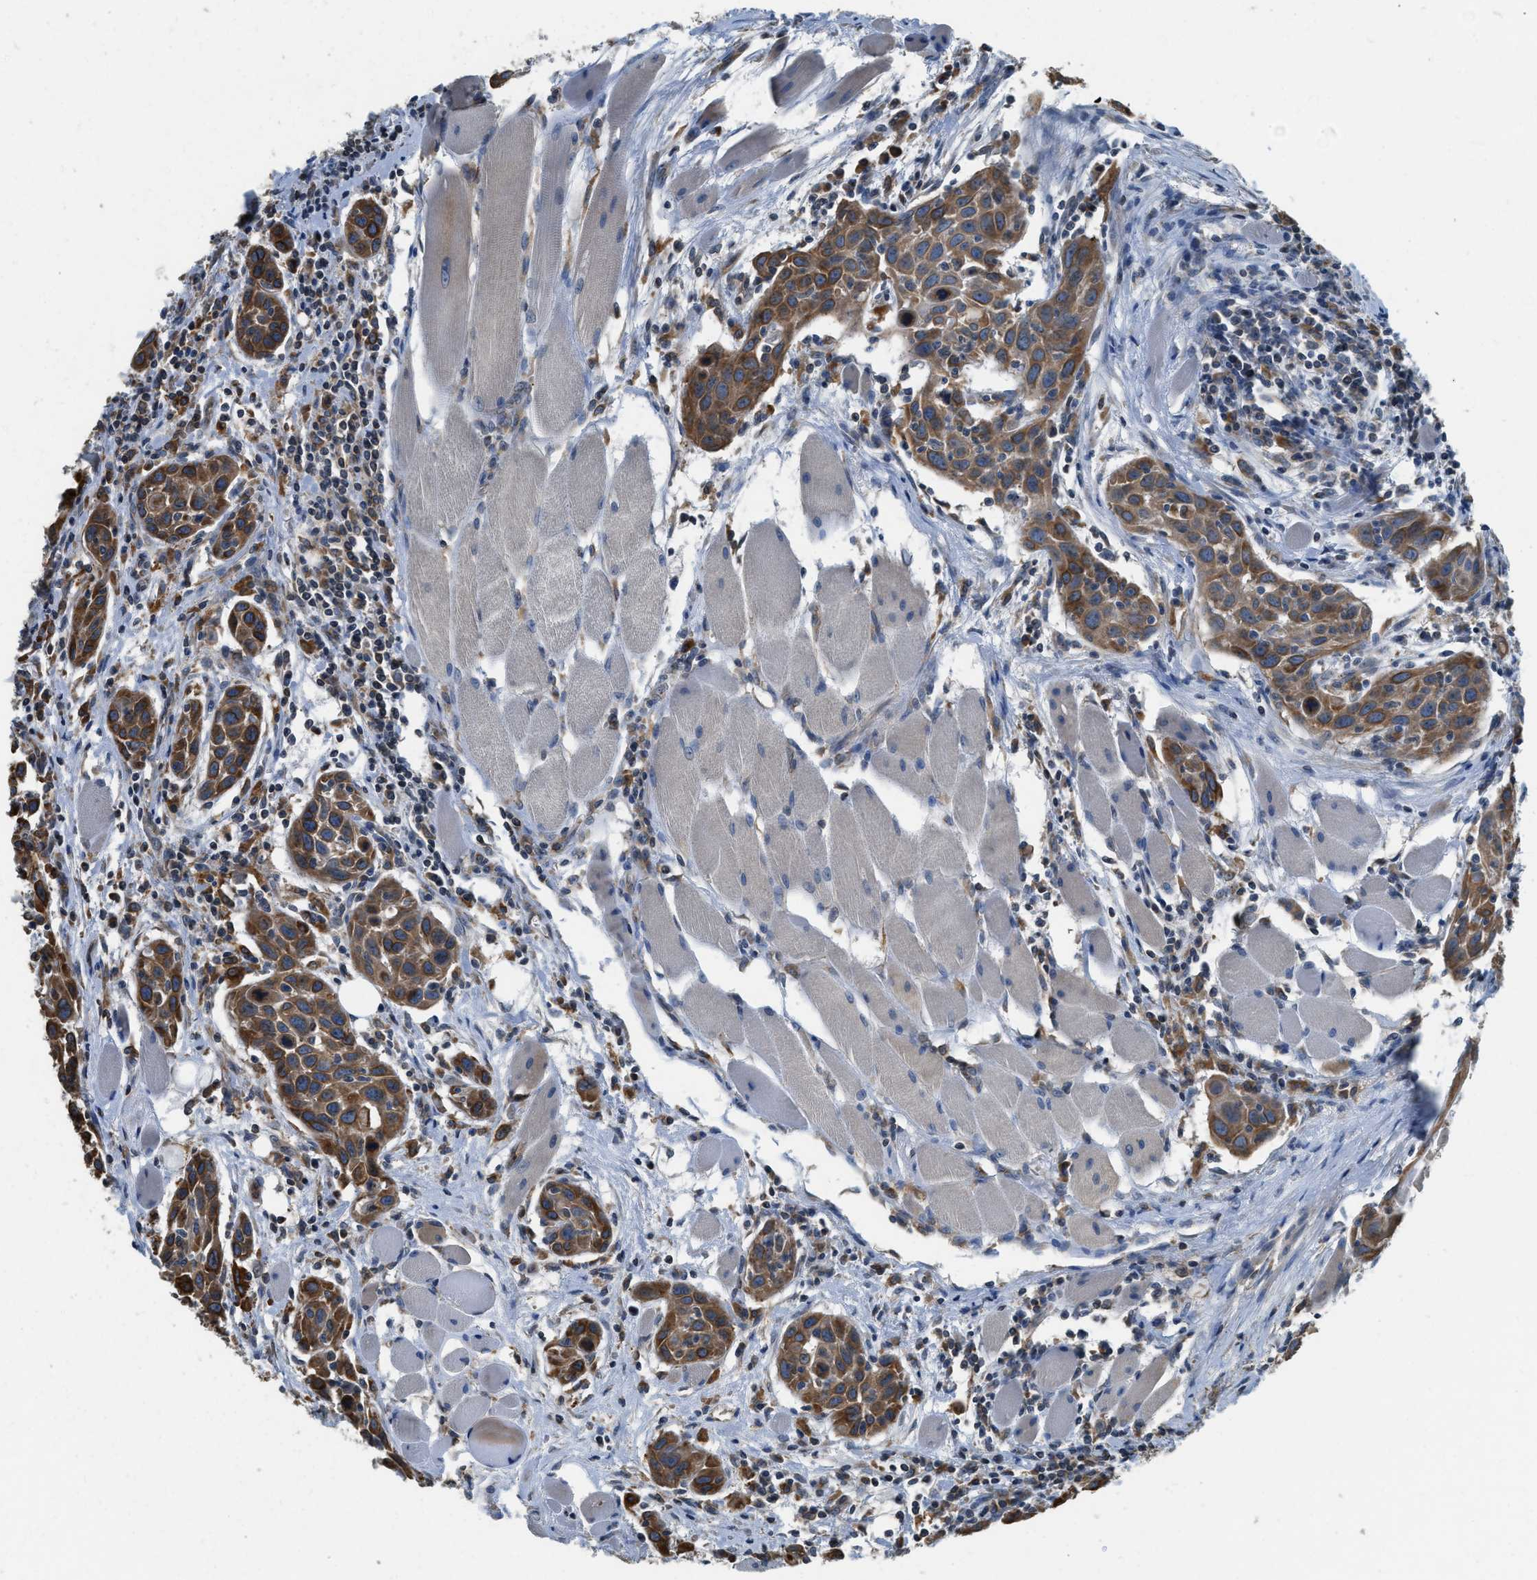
{"staining": {"intensity": "moderate", "quantity": ">75%", "location": "cytoplasmic/membranous"}, "tissue": "head and neck cancer", "cell_type": "Tumor cells", "image_type": "cancer", "snomed": [{"axis": "morphology", "description": "Squamous cell carcinoma, NOS"}, {"axis": "topography", "description": "Oral tissue"}, {"axis": "topography", "description": "Head-Neck"}], "caption": "Immunohistochemical staining of human squamous cell carcinoma (head and neck) displays medium levels of moderate cytoplasmic/membranous protein expression in approximately >75% of tumor cells.", "gene": "BCAP31", "patient": {"sex": "female", "age": 50}}